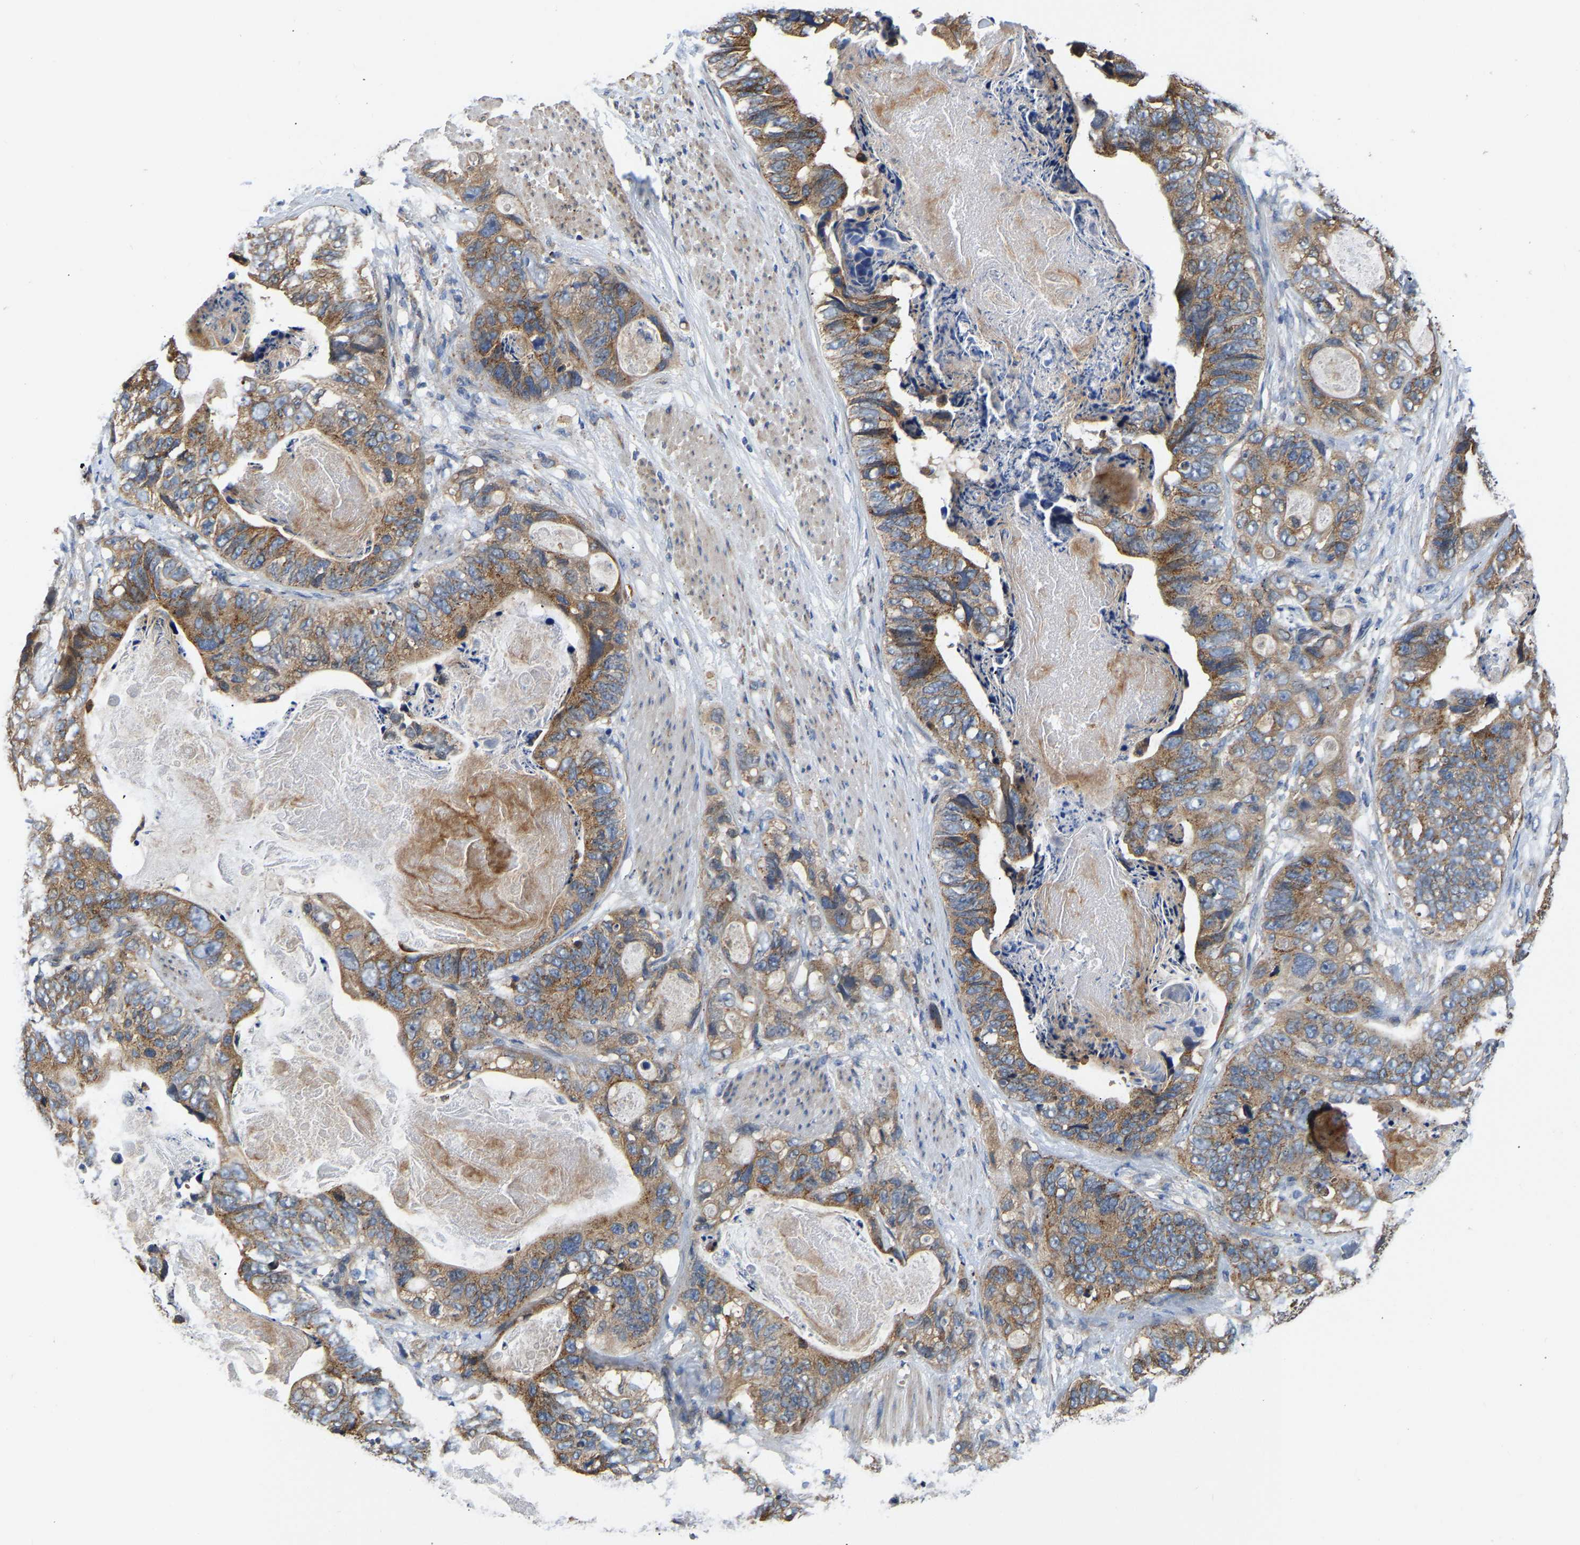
{"staining": {"intensity": "moderate", "quantity": ">75%", "location": "cytoplasmic/membranous"}, "tissue": "stomach cancer", "cell_type": "Tumor cells", "image_type": "cancer", "snomed": [{"axis": "morphology", "description": "Adenocarcinoma, NOS"}, {"axis": "topography", "description": "Stomach"}], "caption": "This micrograph demonstrates immunohistochemistry staining of stomach adenocarcinoma, with medium moderate cytoplasmic/membranous positivity in about >75% of tumor cells.", "gene": "ARL6IP5", "patient": {"sex": "female", "age": 89}}